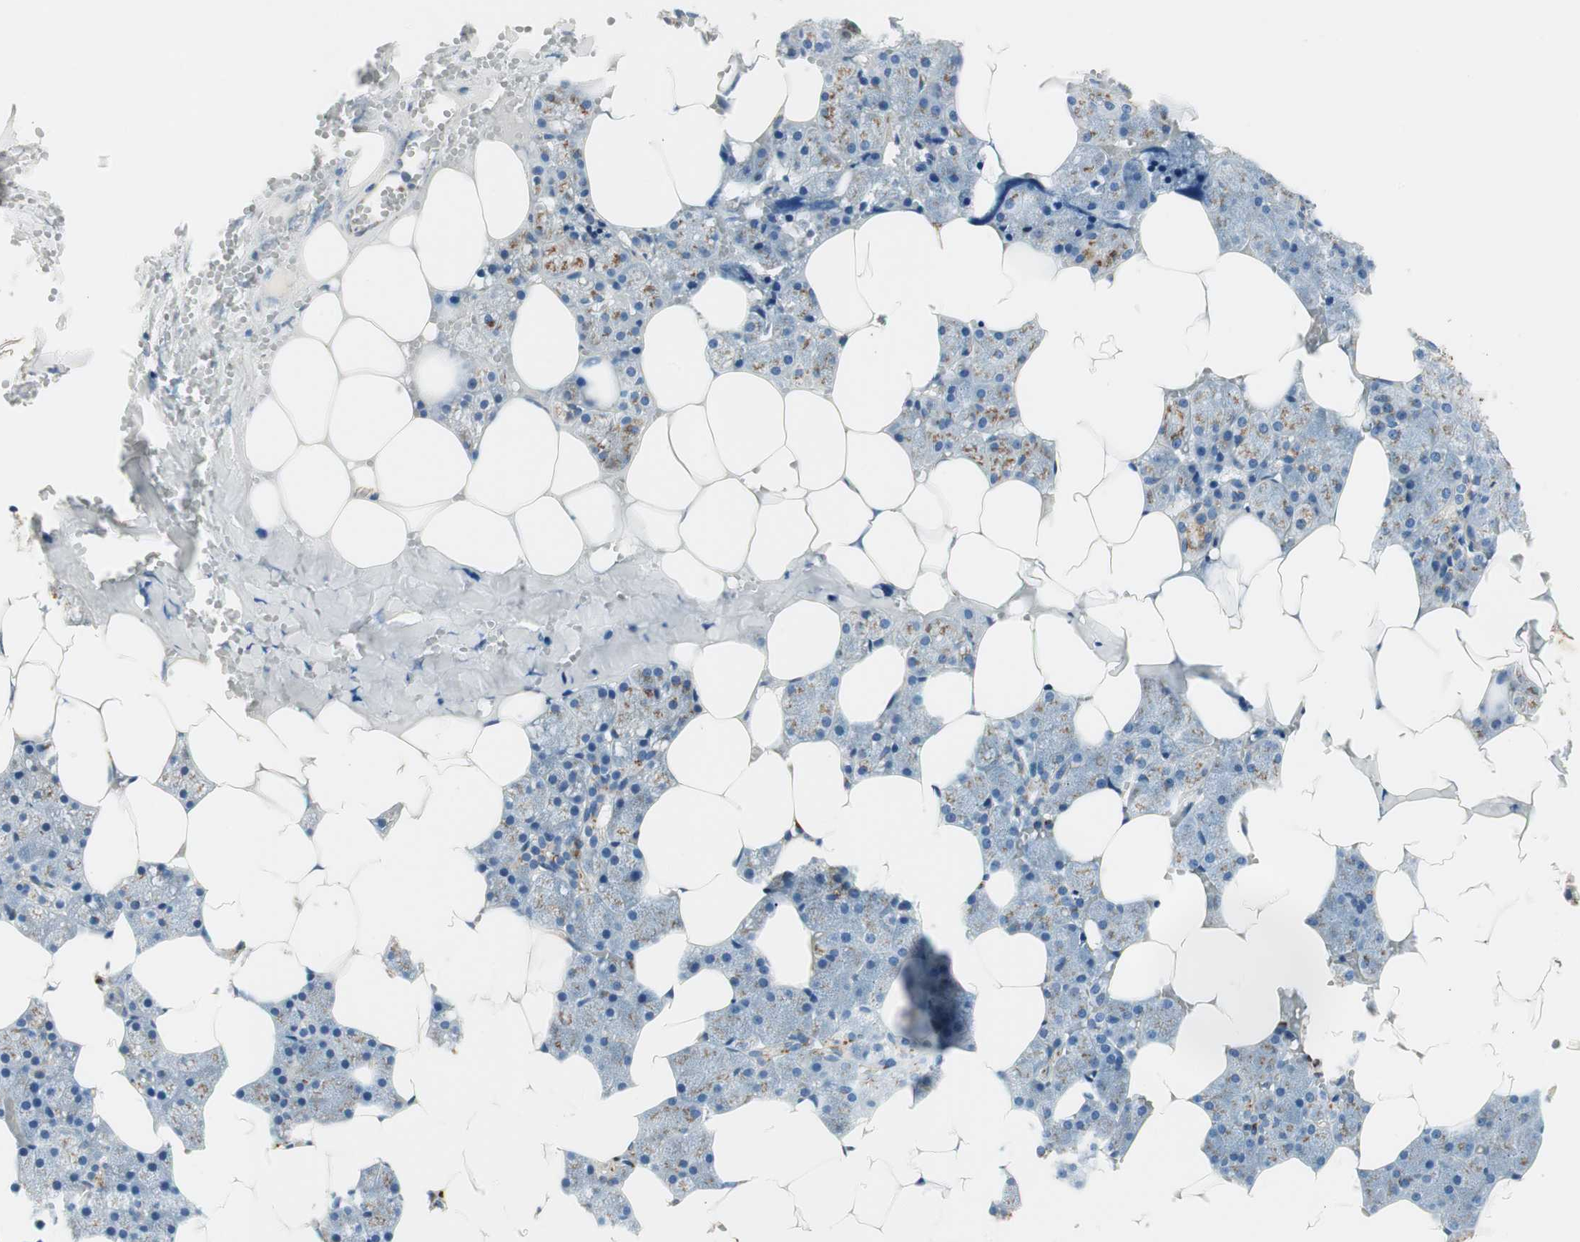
{"staining": {"intensity": "moderate", "quantity": ">75%", "location": "cytoplasmic/membranous"}, "tissue": "salivary gland", "cell_type": "Glandular cells", "image_type": "normal", "snomed": [{"axis": "morphology", "description": "Normal tissue, NOS"}, {"axis": "topography", "description": "Salivary gland"}], "caption": "Immunohistochemistry histopathology image of benign salivary gland stained for a protein (brown), which shows medium levels of moderate cytoplasmic/membranous positivity in approximately >75% of glandular cells.", "gene": "TMF1", "patient": {"sex": "male", "age": 62}}